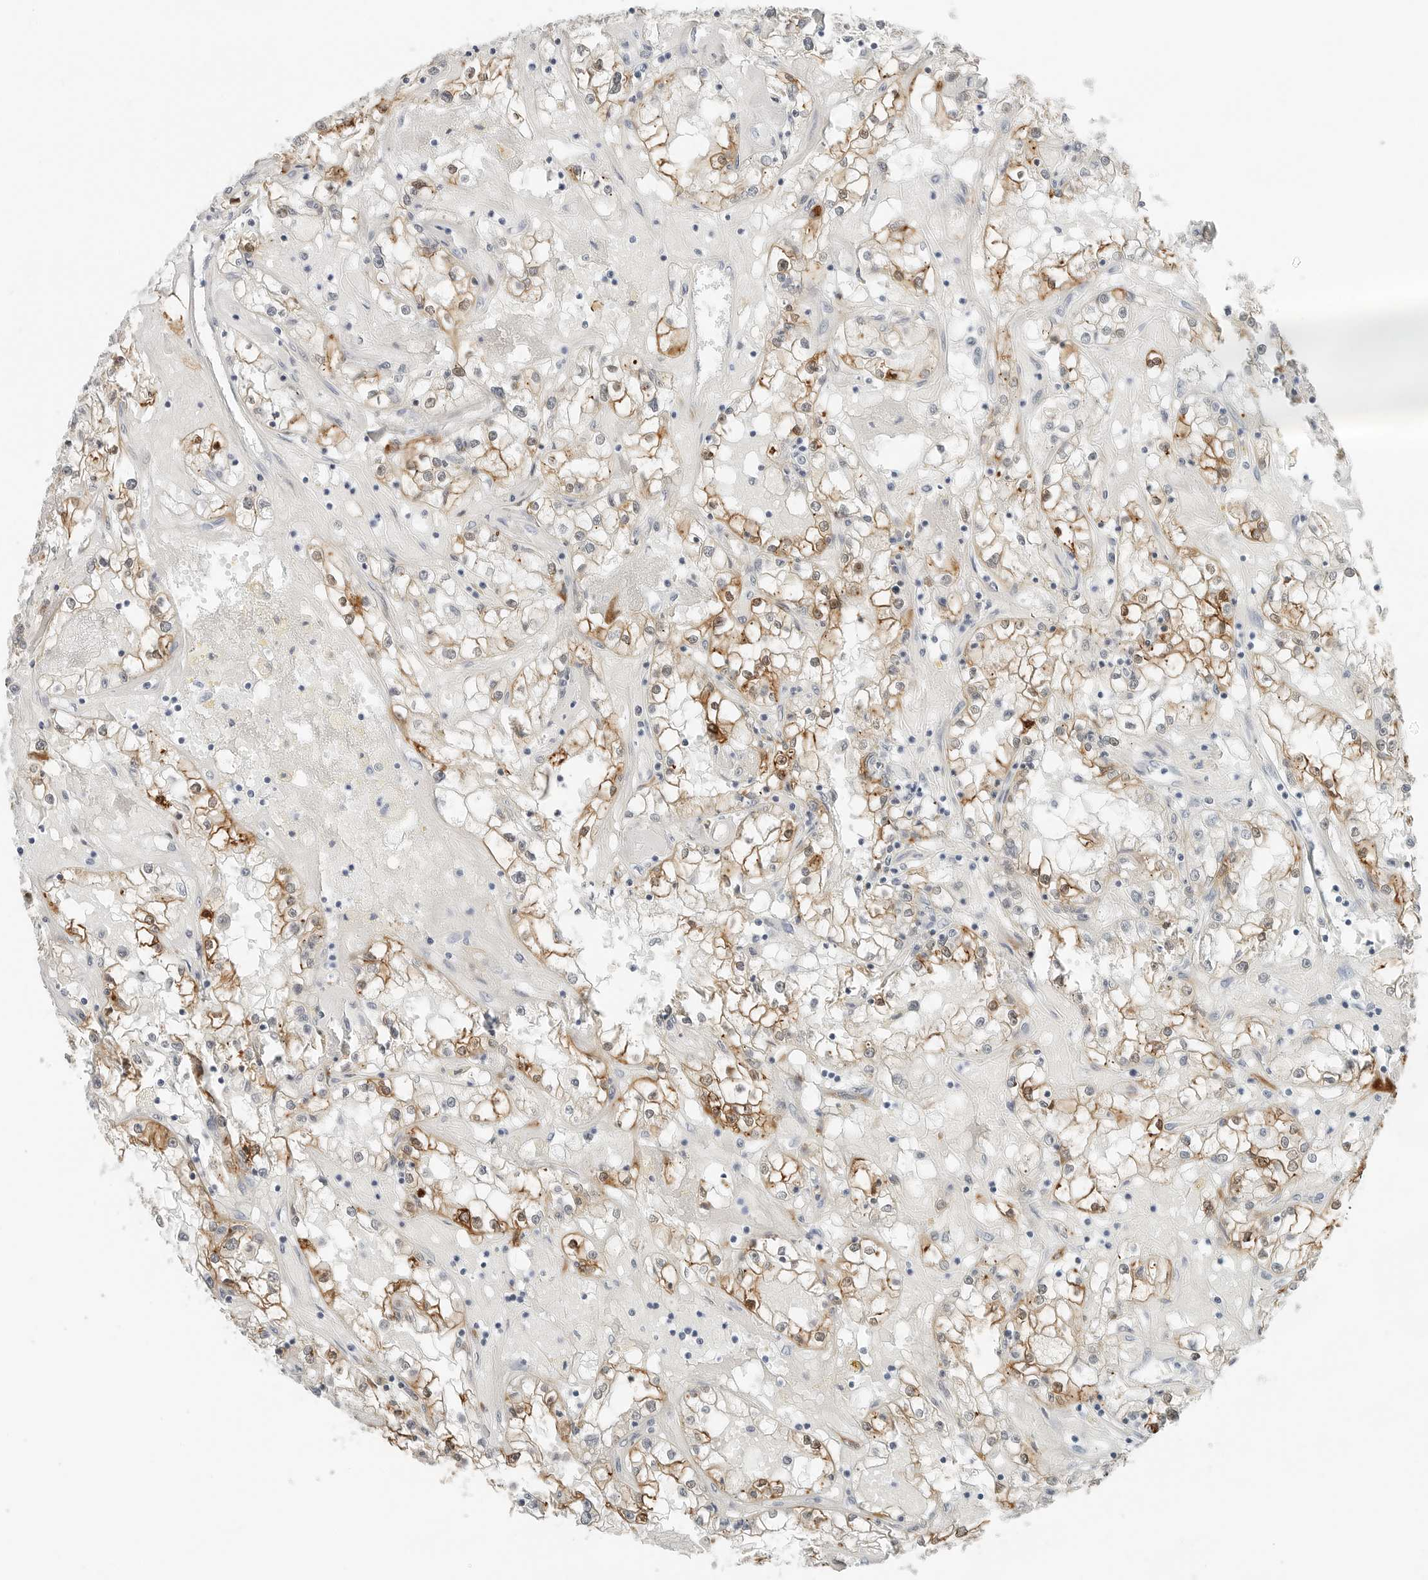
{"staining": {"intensity": "moderate", "quantity": "25%-75%", "location": "cytoplasmic/membranous,nuclear"}, "tissue": "renal cancer", "cell_type": "Tumor cells", "image_type": "cancer", "snomed": [{"axis": "morphology", "description": "Adenocarcinoma, NOS"}, {"axis": "topography", "description": "Kidney"}], "caption": "A brown stain highlights moderate cytoplasmic/membranous and nuclear staining of a protein in renal cancer (adenocarcinoma) tumor cells.", "gene": "P4HA2", "patient": {"sex": "male", "age": 56}}